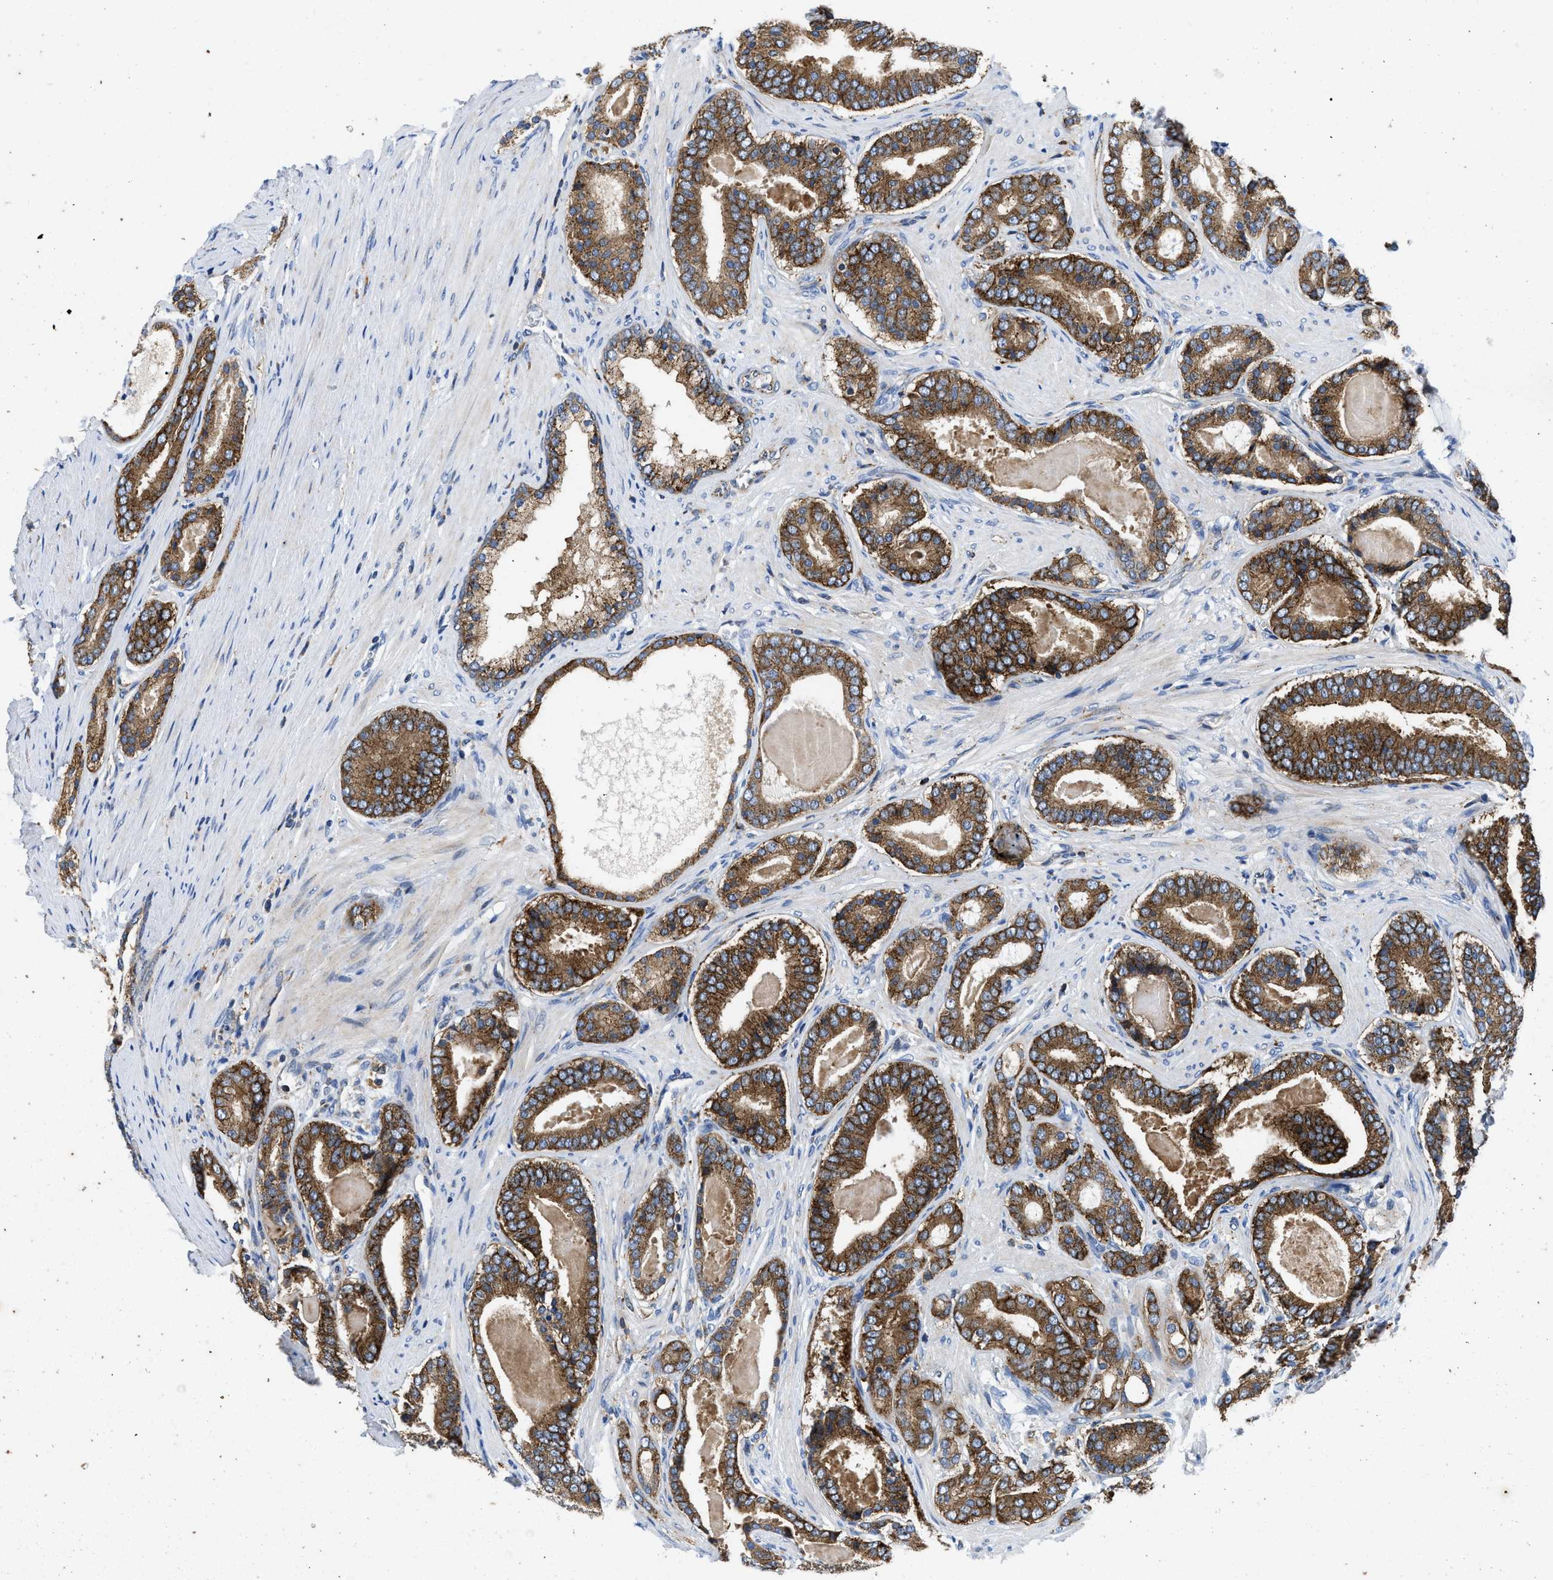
{"staining": {"intensity": "strong", "quantity": ">75%", "location": "cytoplasmic/membranous"}, "tissue": "prostate cancer", "cell_type": "Tumor cells", "image_type": "cancer", "snomed": [{"axis": "morphology", "description": "Adenocarcinoma, High grade"}, {"axis": "topography", "description": "Prostate"}], "caption": "High-grade adenocarcinoma (prostate) stained for a protein demonstrates strong cytoplasmic/membranous positivity in tumor cells.", "gene": "ENPP4", "patient": {"sex": "male", "age": 60}}